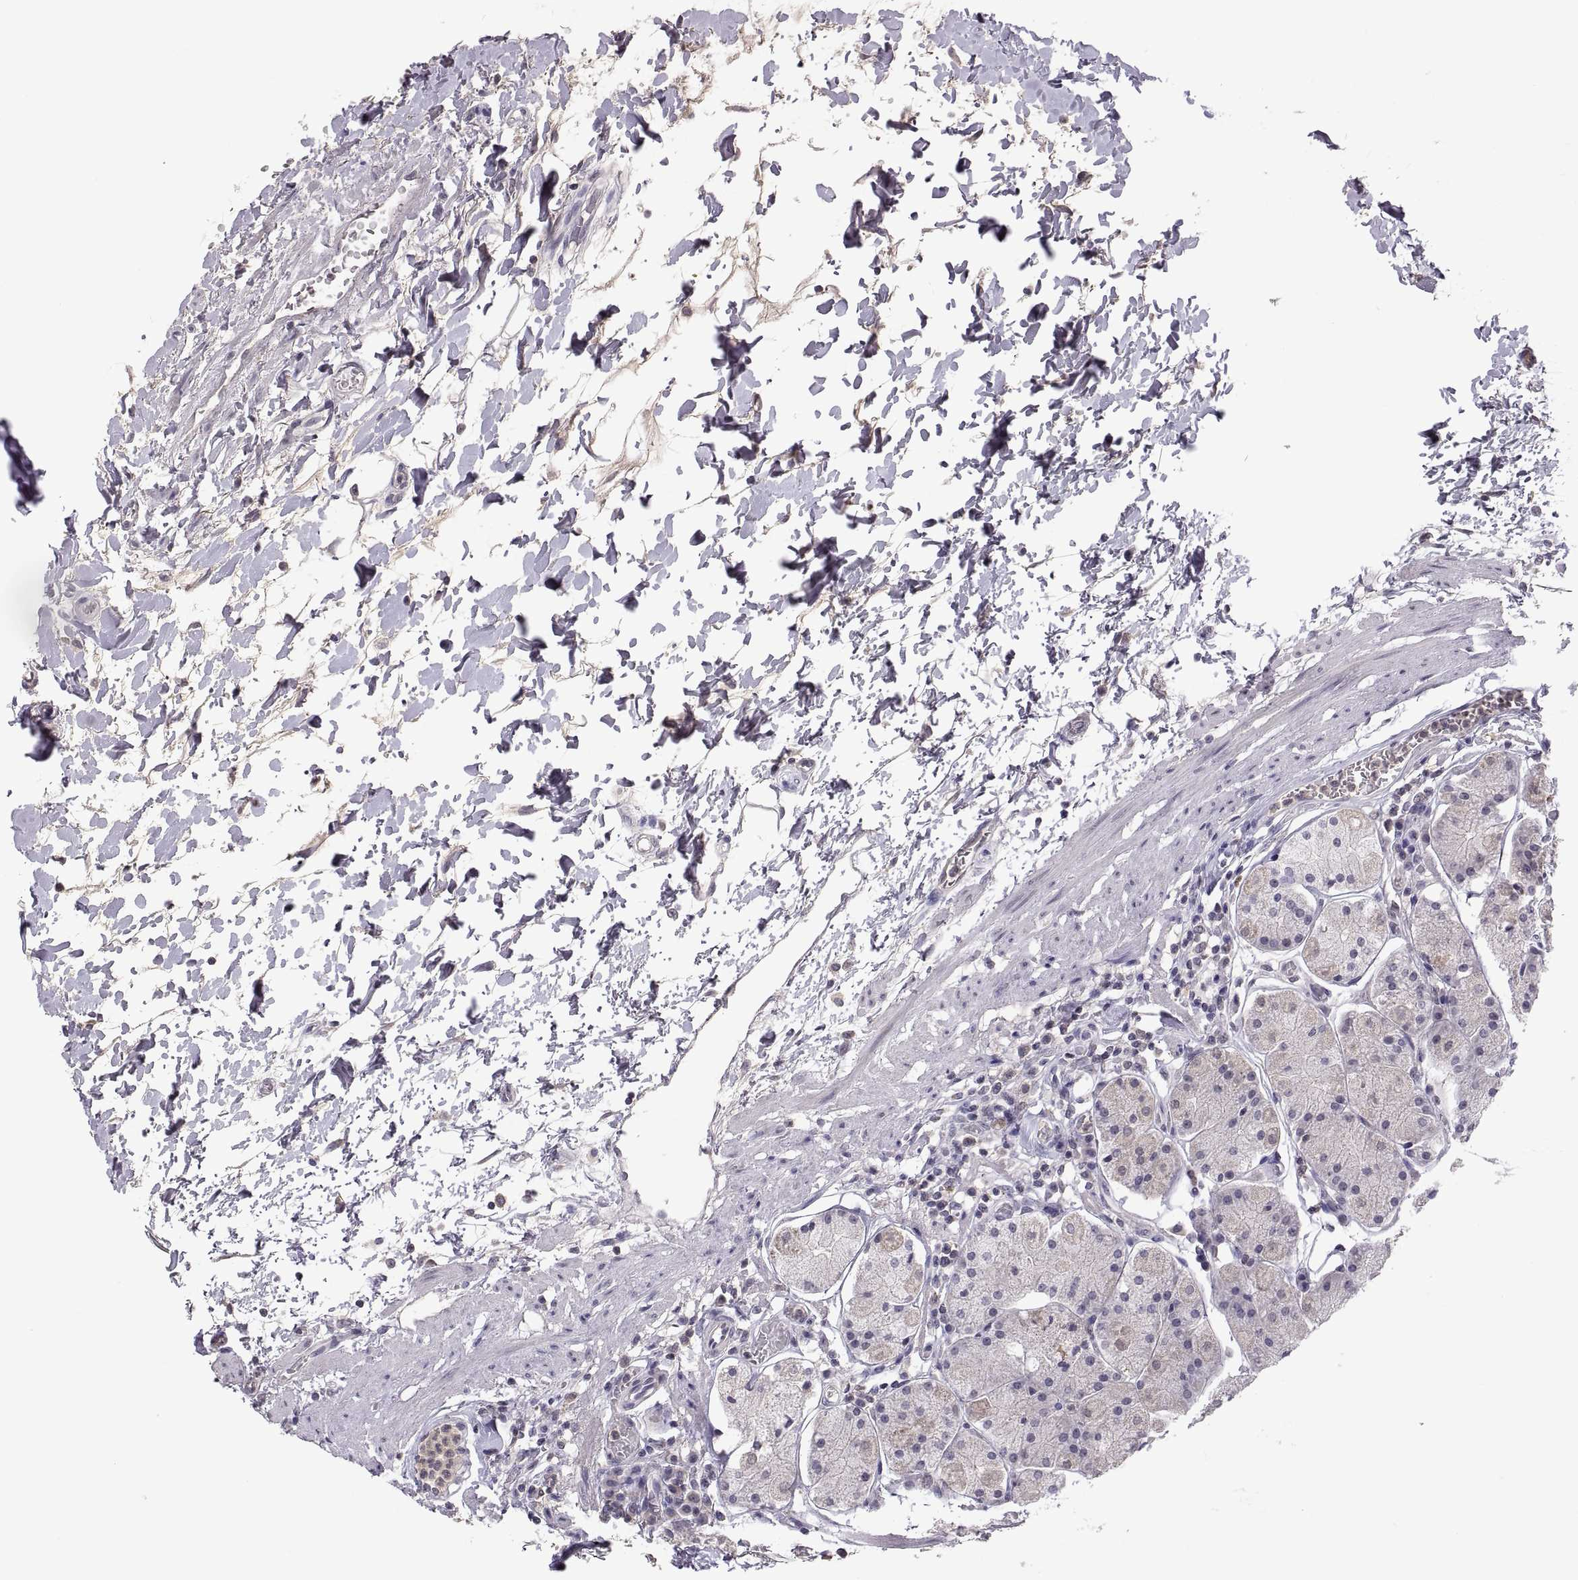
{"staining": {"intensity": "moderate", "quantity": "<25%", "location": "cytoplasmic/membranous"}, "tissue": "stomach", "cell_type": "Glandular cells", "image_type": "normal", "snomed": [{"axis": "morphology", "description": "Normal tissue, NOS"}, {"axis": "topography", "description": "Stomach"}], "caption": "DAB immunohistochemical staining of benign human stomach shows moderate cytoplasmic/membranous protein expression in approximately <25% of glandular cells. Nuclei are stained in blue.", "gene": "FGF9", "patient": {"sex": "male", "age": 54}}